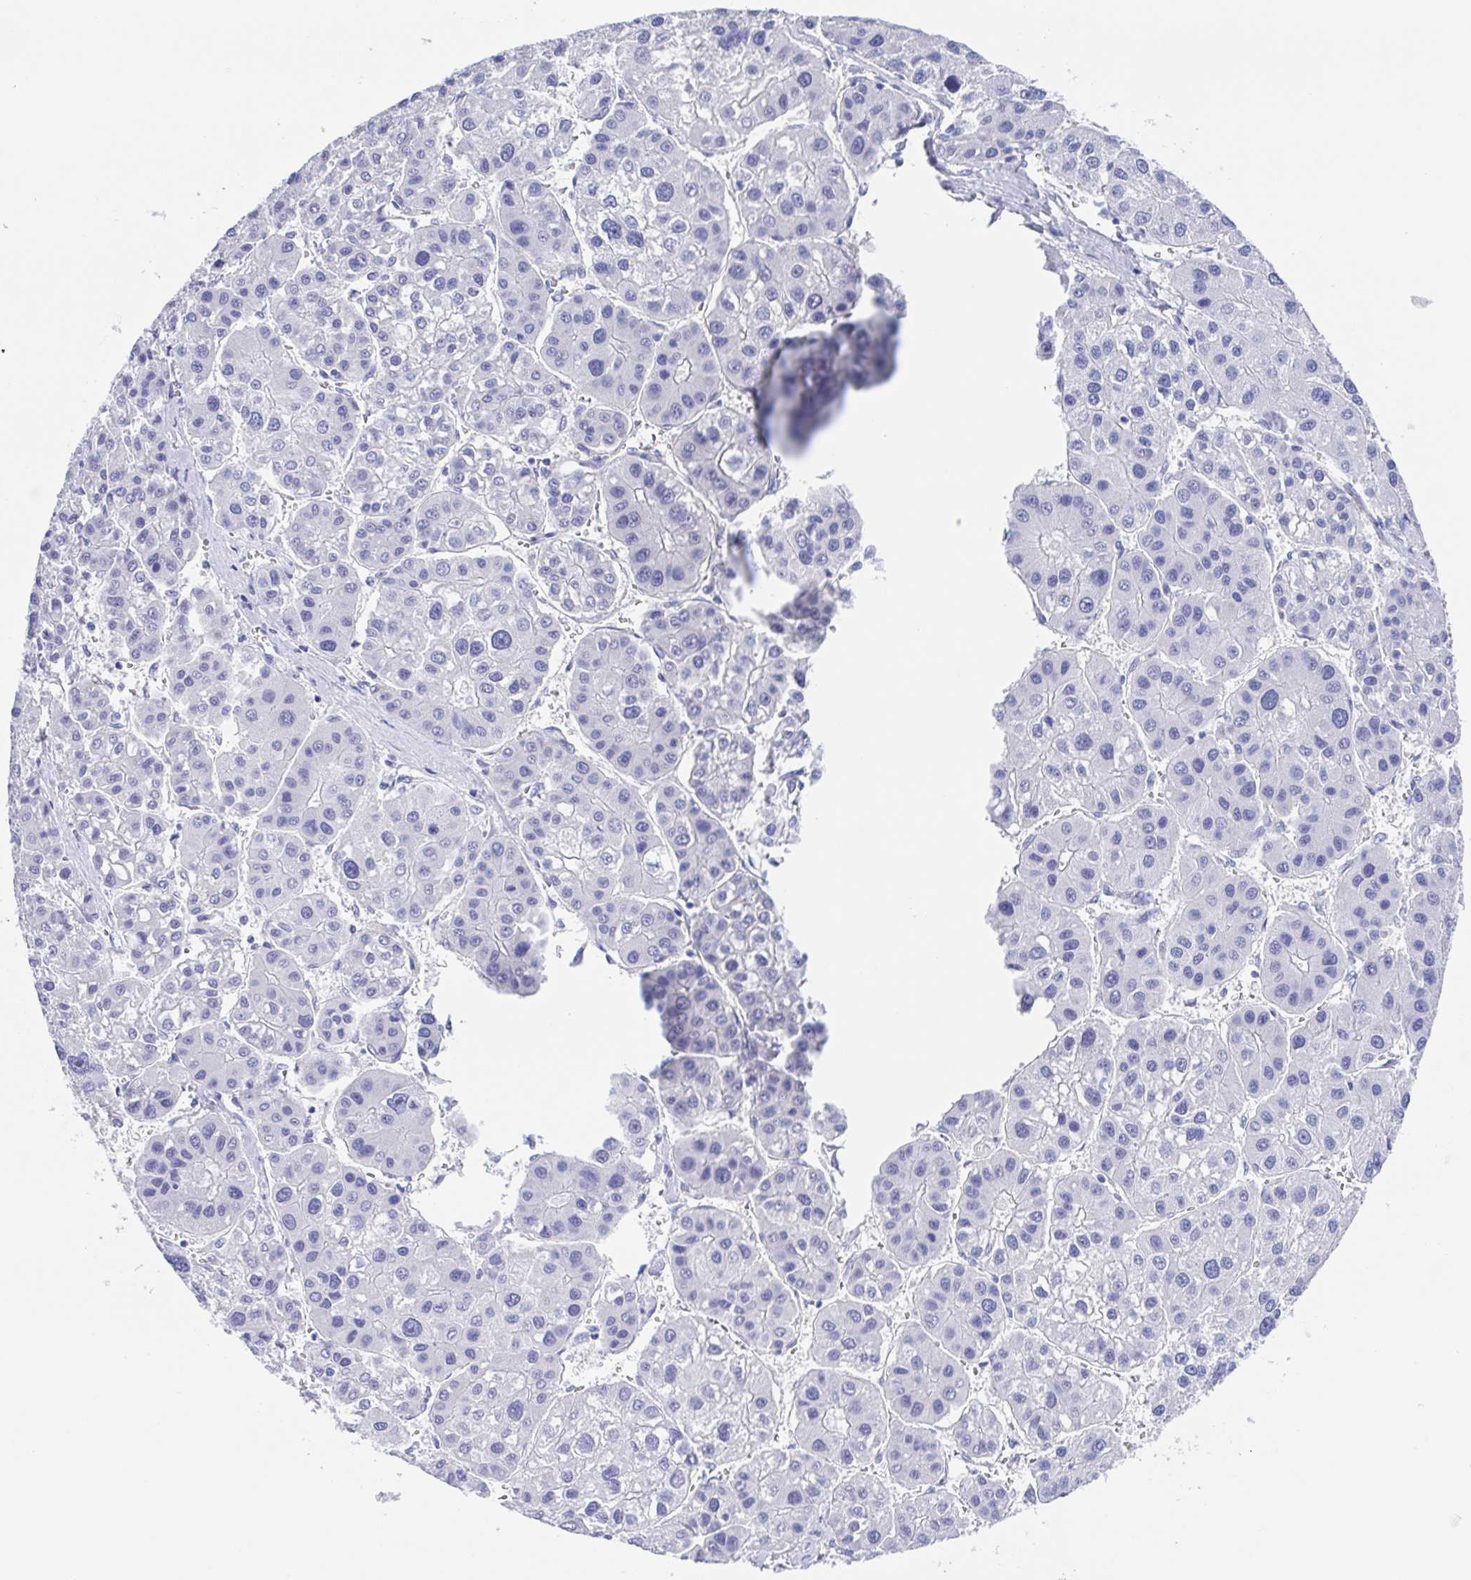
{"staining": {"intensity": "negative", "quantity": "none", "location": "none"}, "tissue": "liver cancer", "cell_type": "Tumor cells", "image_type": "cancer", "snomed": [{"axis": "morphology", "description": "Carcinoma, Hepatocellular, NOS"}, {"axis": "topography", "description": "Liver"}], "caption": "Histopathology image shows no significant protein positivity in tumor cells of liver cancer (hepatocellular carcinoma).", "gene": "MUCL3", "patient": {"sex": "male", "age": 73}}